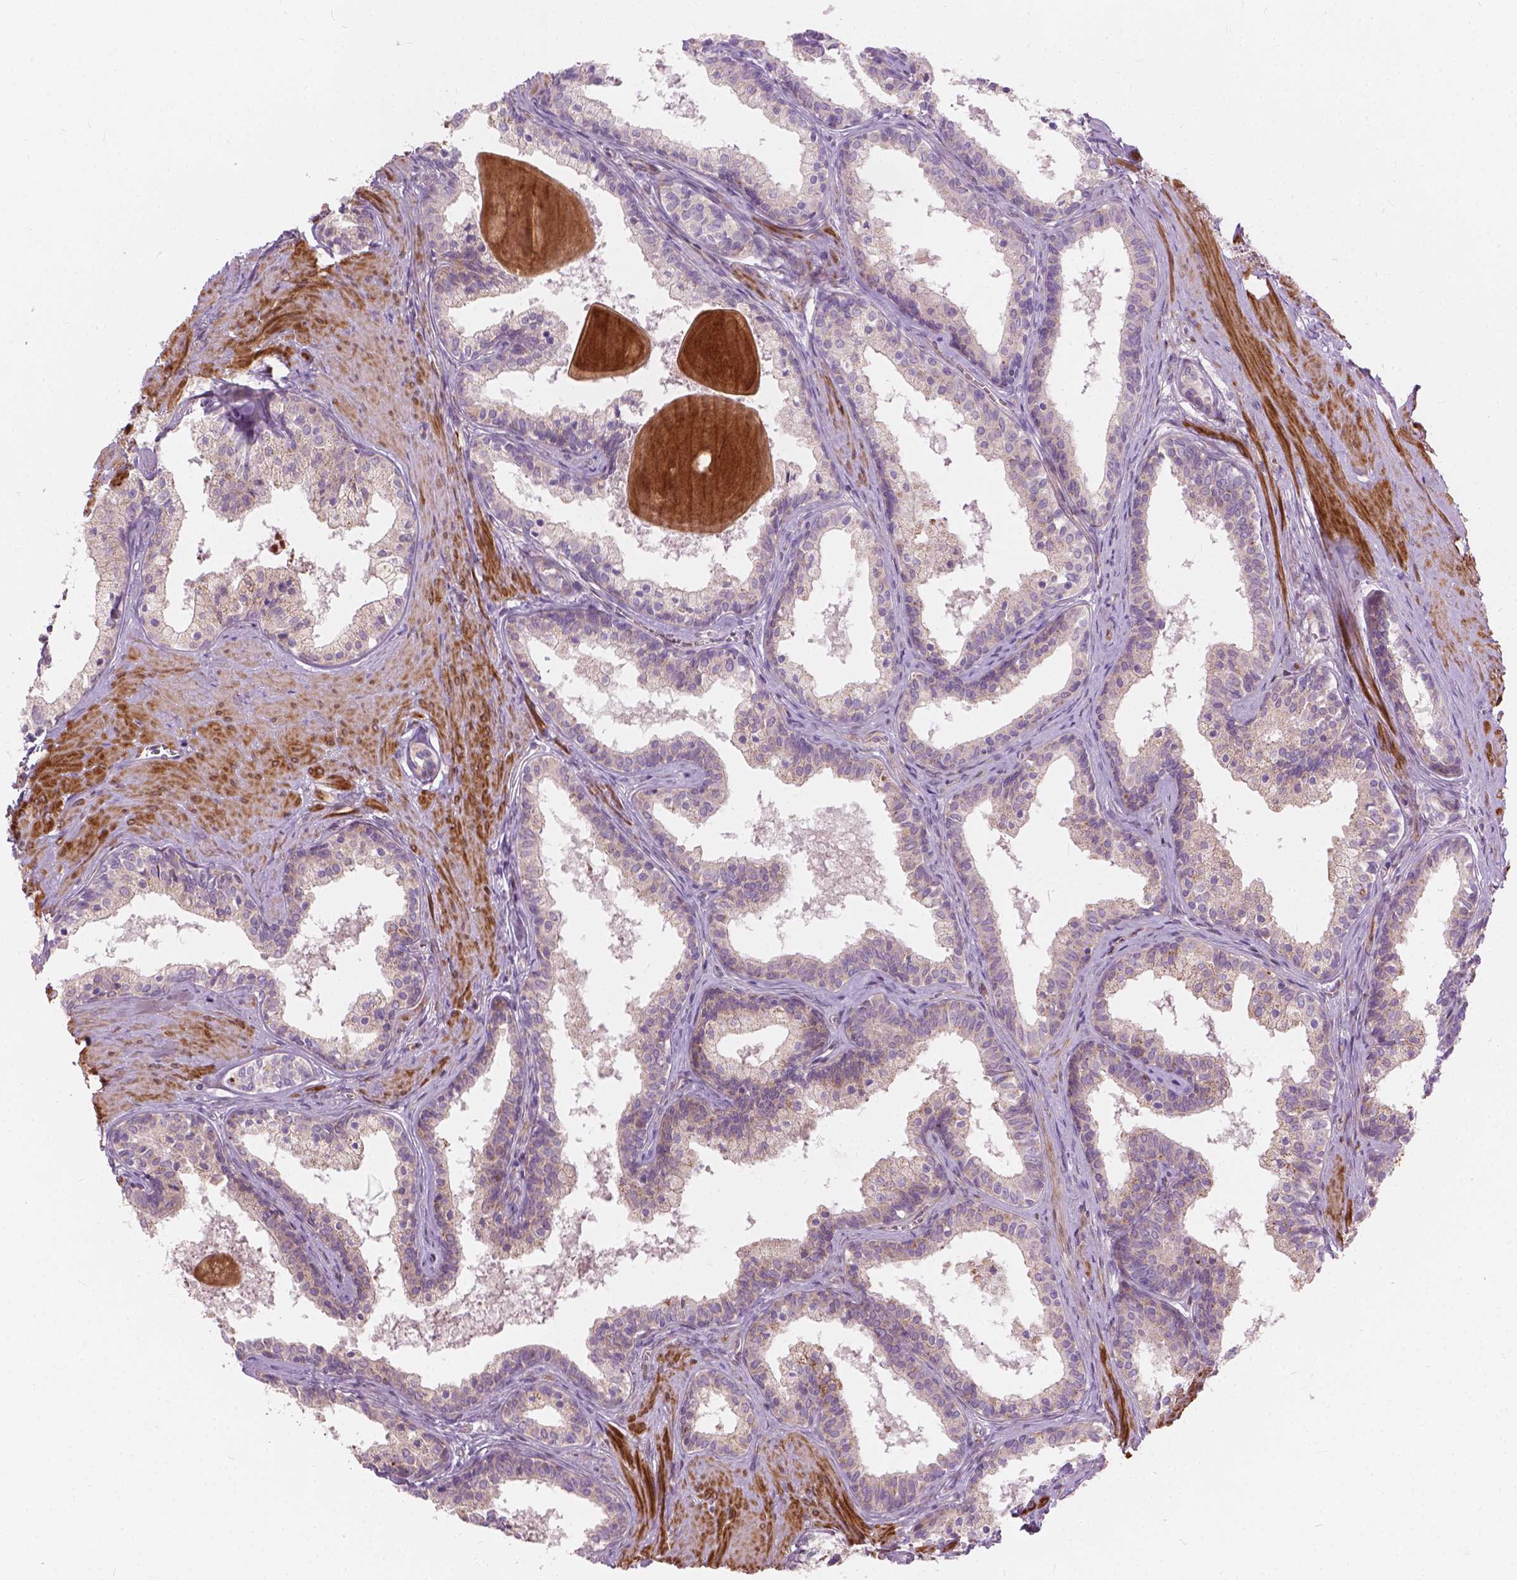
{"staining": {"intensity": "weak", "quantity": "<25%", "location": "cytoplasmic/membranous"}, "tissue": "prostate", "cell_type": "Glandular cells", "image_type": "normal", "snomed": [{"axis": "morphology", "description": "Normal tissue, NOS"}, {"axis": "topography", "description": "Prostate"}], "caption": "A high-resolution photomicrograph shows immunohistochemistry staining of normal prostate, which shows no significant positivity in glandular cells. (DAB (3,3'-diaminobenzidine) immunohistochemistry visualized using brightfield microscopy, high magnification).", "gene": "MORN1", "patient": {"sex": "male", "age": 61}}